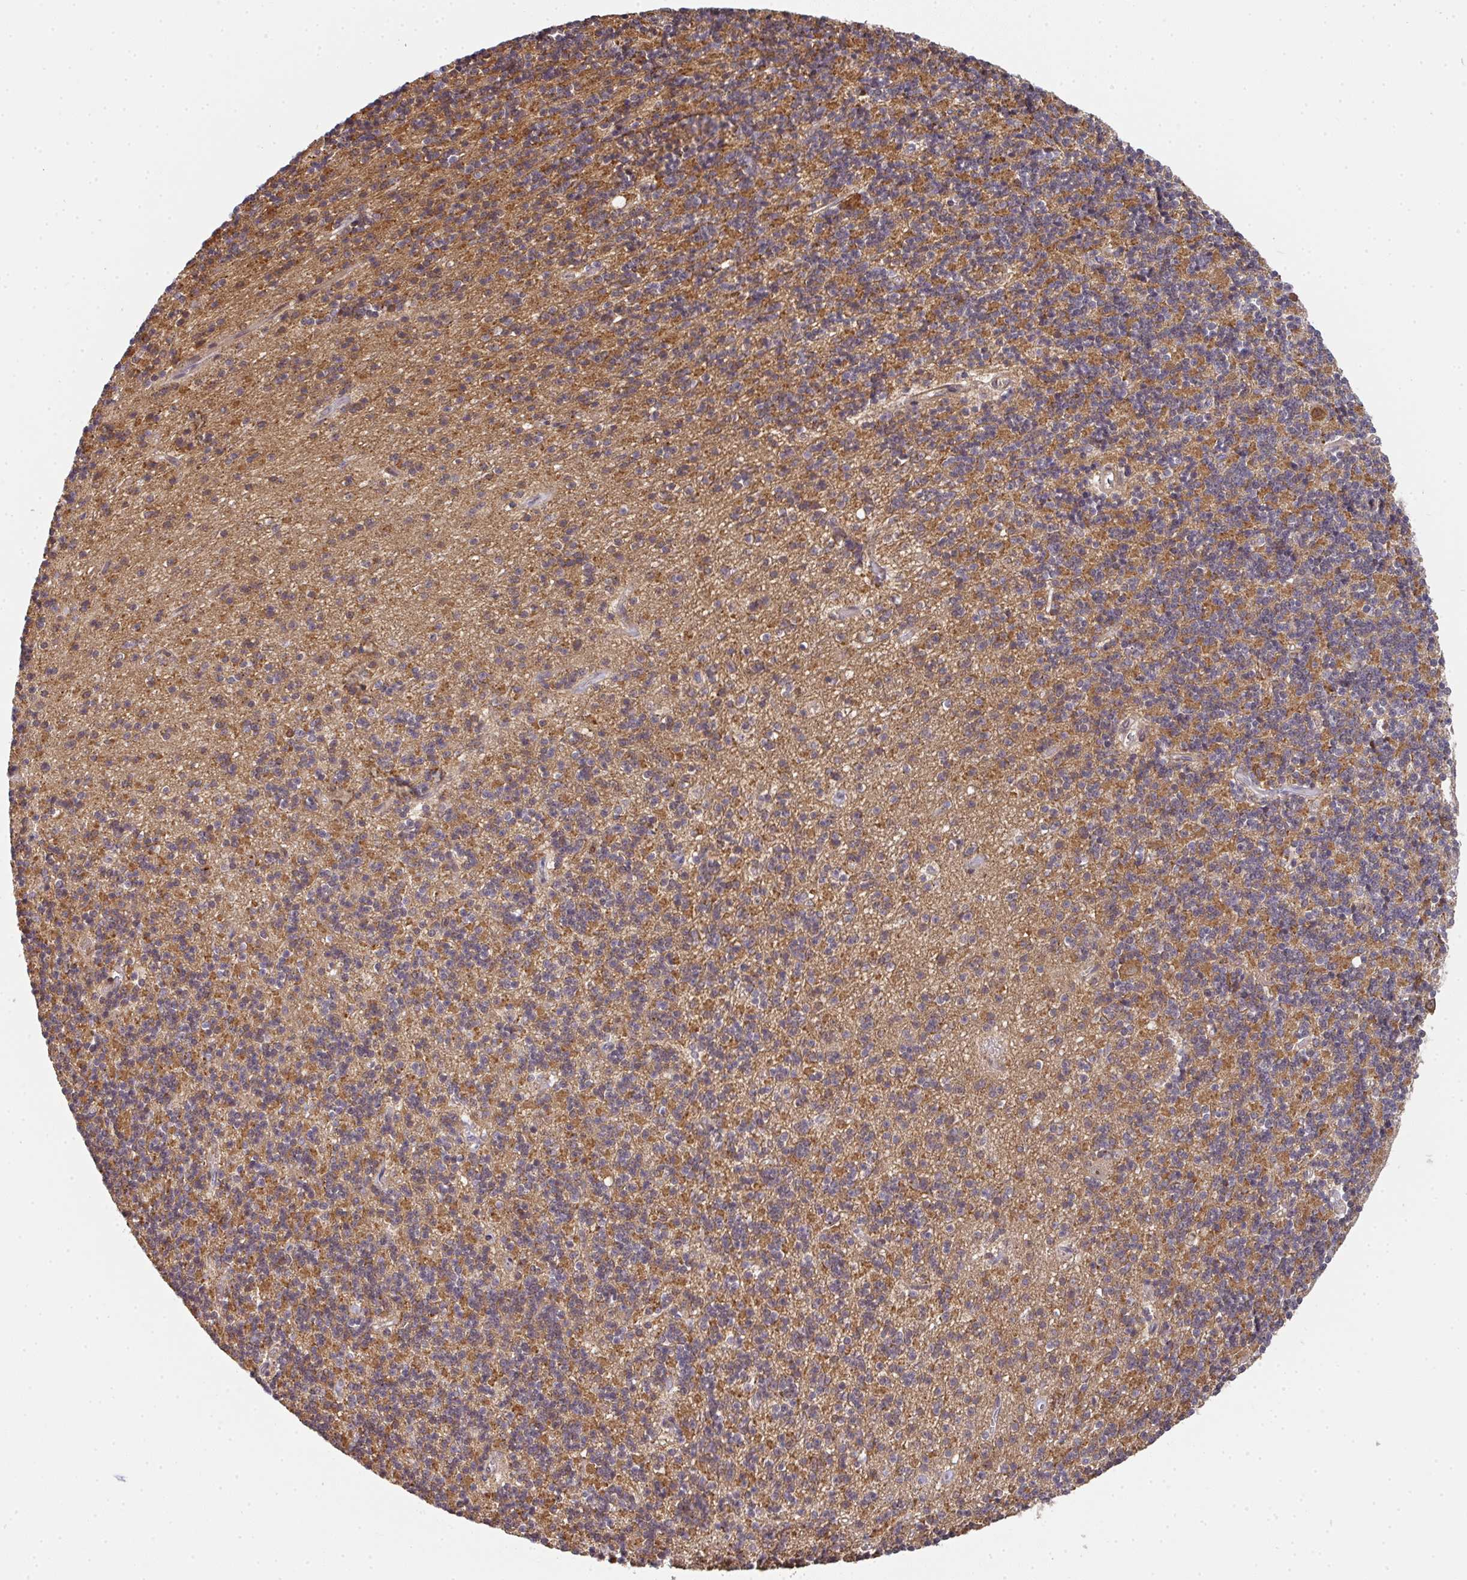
{"staining": {"intensity": "moderate", "quantity": "25%-75%", "location": "cytoplasmic/membranous"}, "tissue": "cerebellum", "cell_type": "Cells in granular layer", "image_type": "normal", "snomed": [{"axis": "morphology", "description": "Normal tissue, NOS"}, {"axis": "topography", "description": "Cerebellum"}], "caption": "The photomicrograph exhibits a brown stain indicating the presence of a protein in the cytoplasmic/membranous of cells in granular layer in cerebellum.", "gene": "SIMC1", "patient": {"sex": "male", "age": 54}}